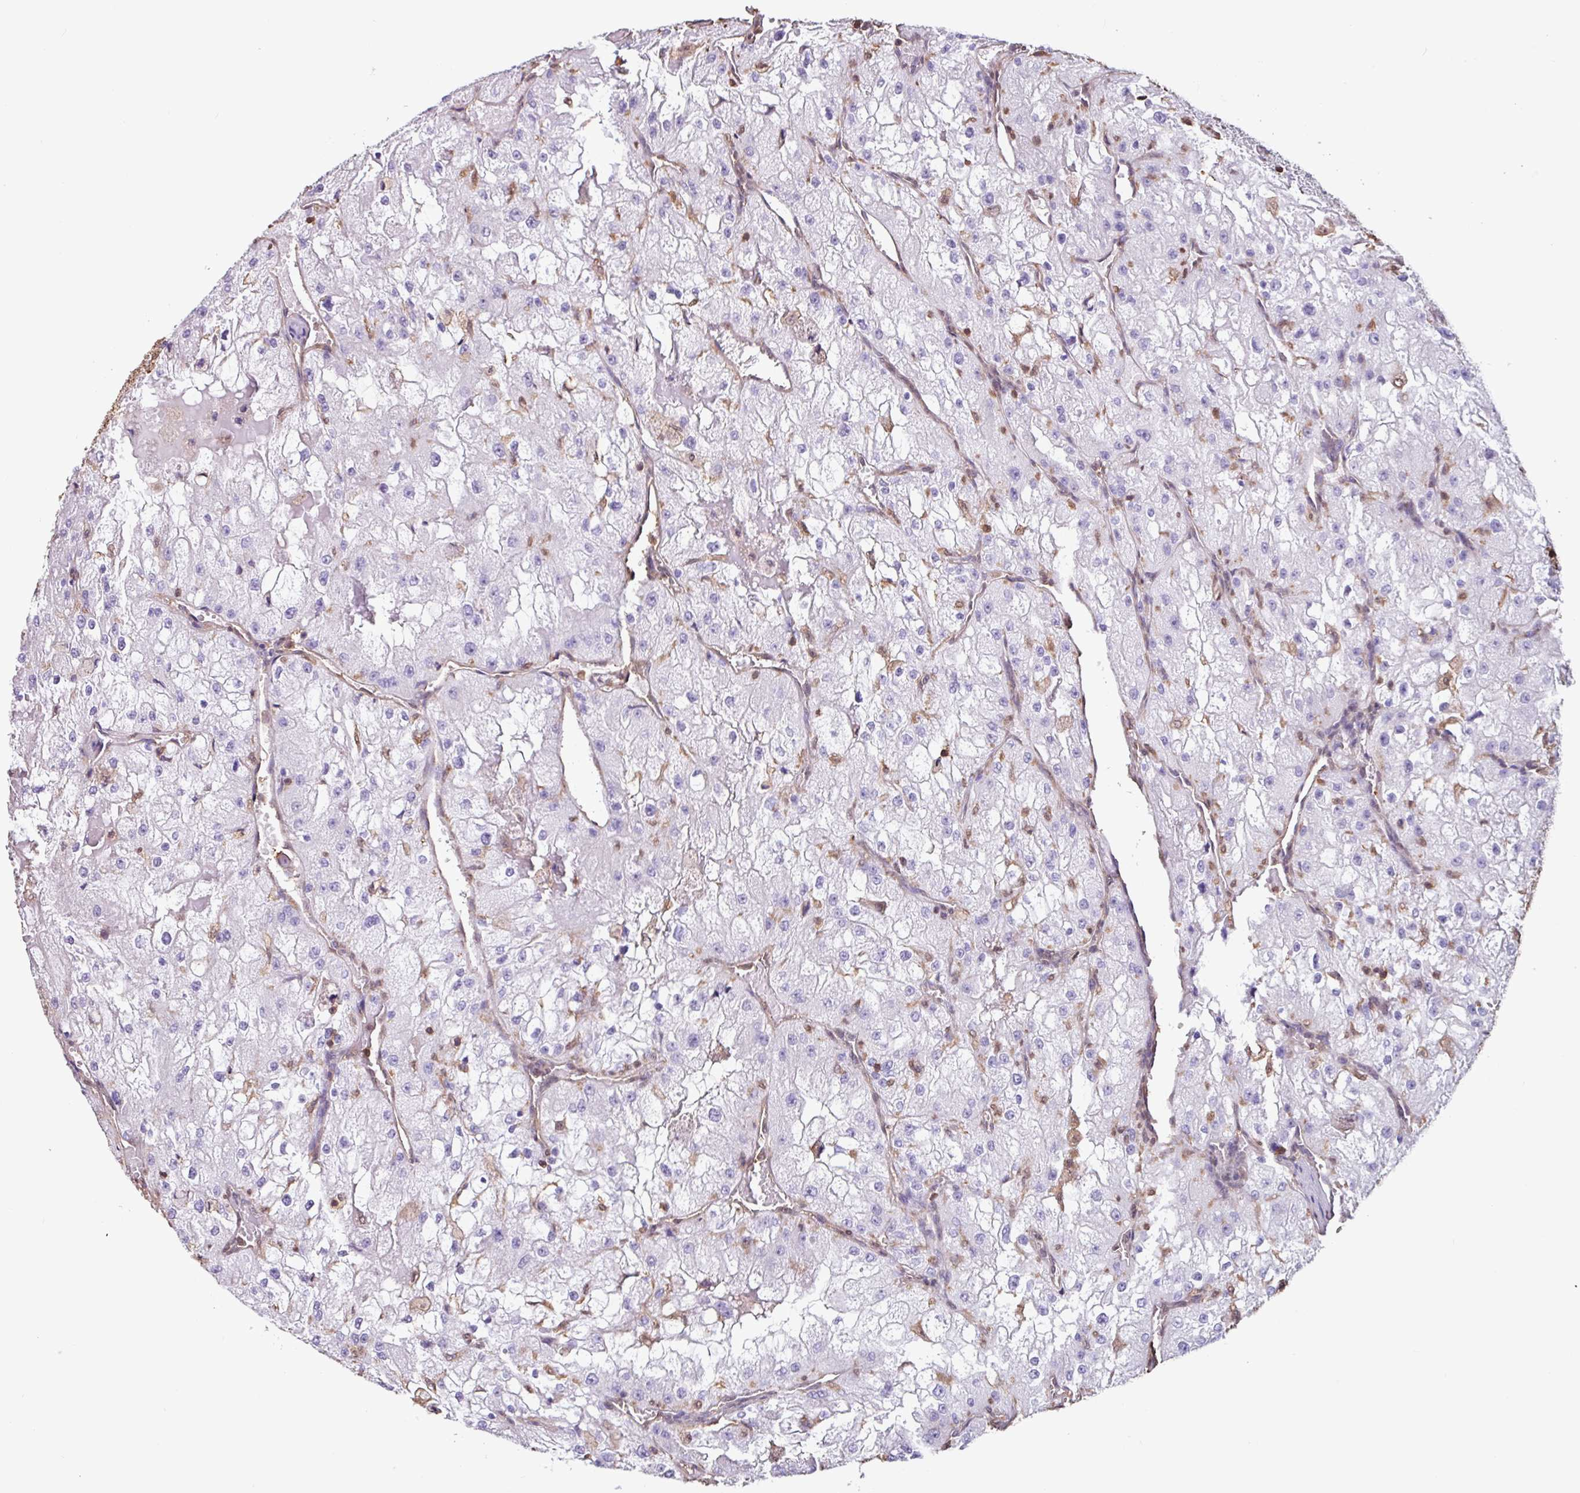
{"staining": {"intensity": "negative", "quantity": "none", "location": "none"}, "tissue": "renal cancer", "cell_type": "Tumor cells", "image_type": "cancer", "snomed": [{"axis": "morphology", "description": "Adenocarcinoma, NOS"}, {"axis": "topography", "description": "Kidney"}], "caption": "Micrograph shows no significant protein positivity in tumor cells of renal cancer (adenocarcinoma).", "gene": "ARHGDIB", "patient": {"sex": "female", "age": 74}}